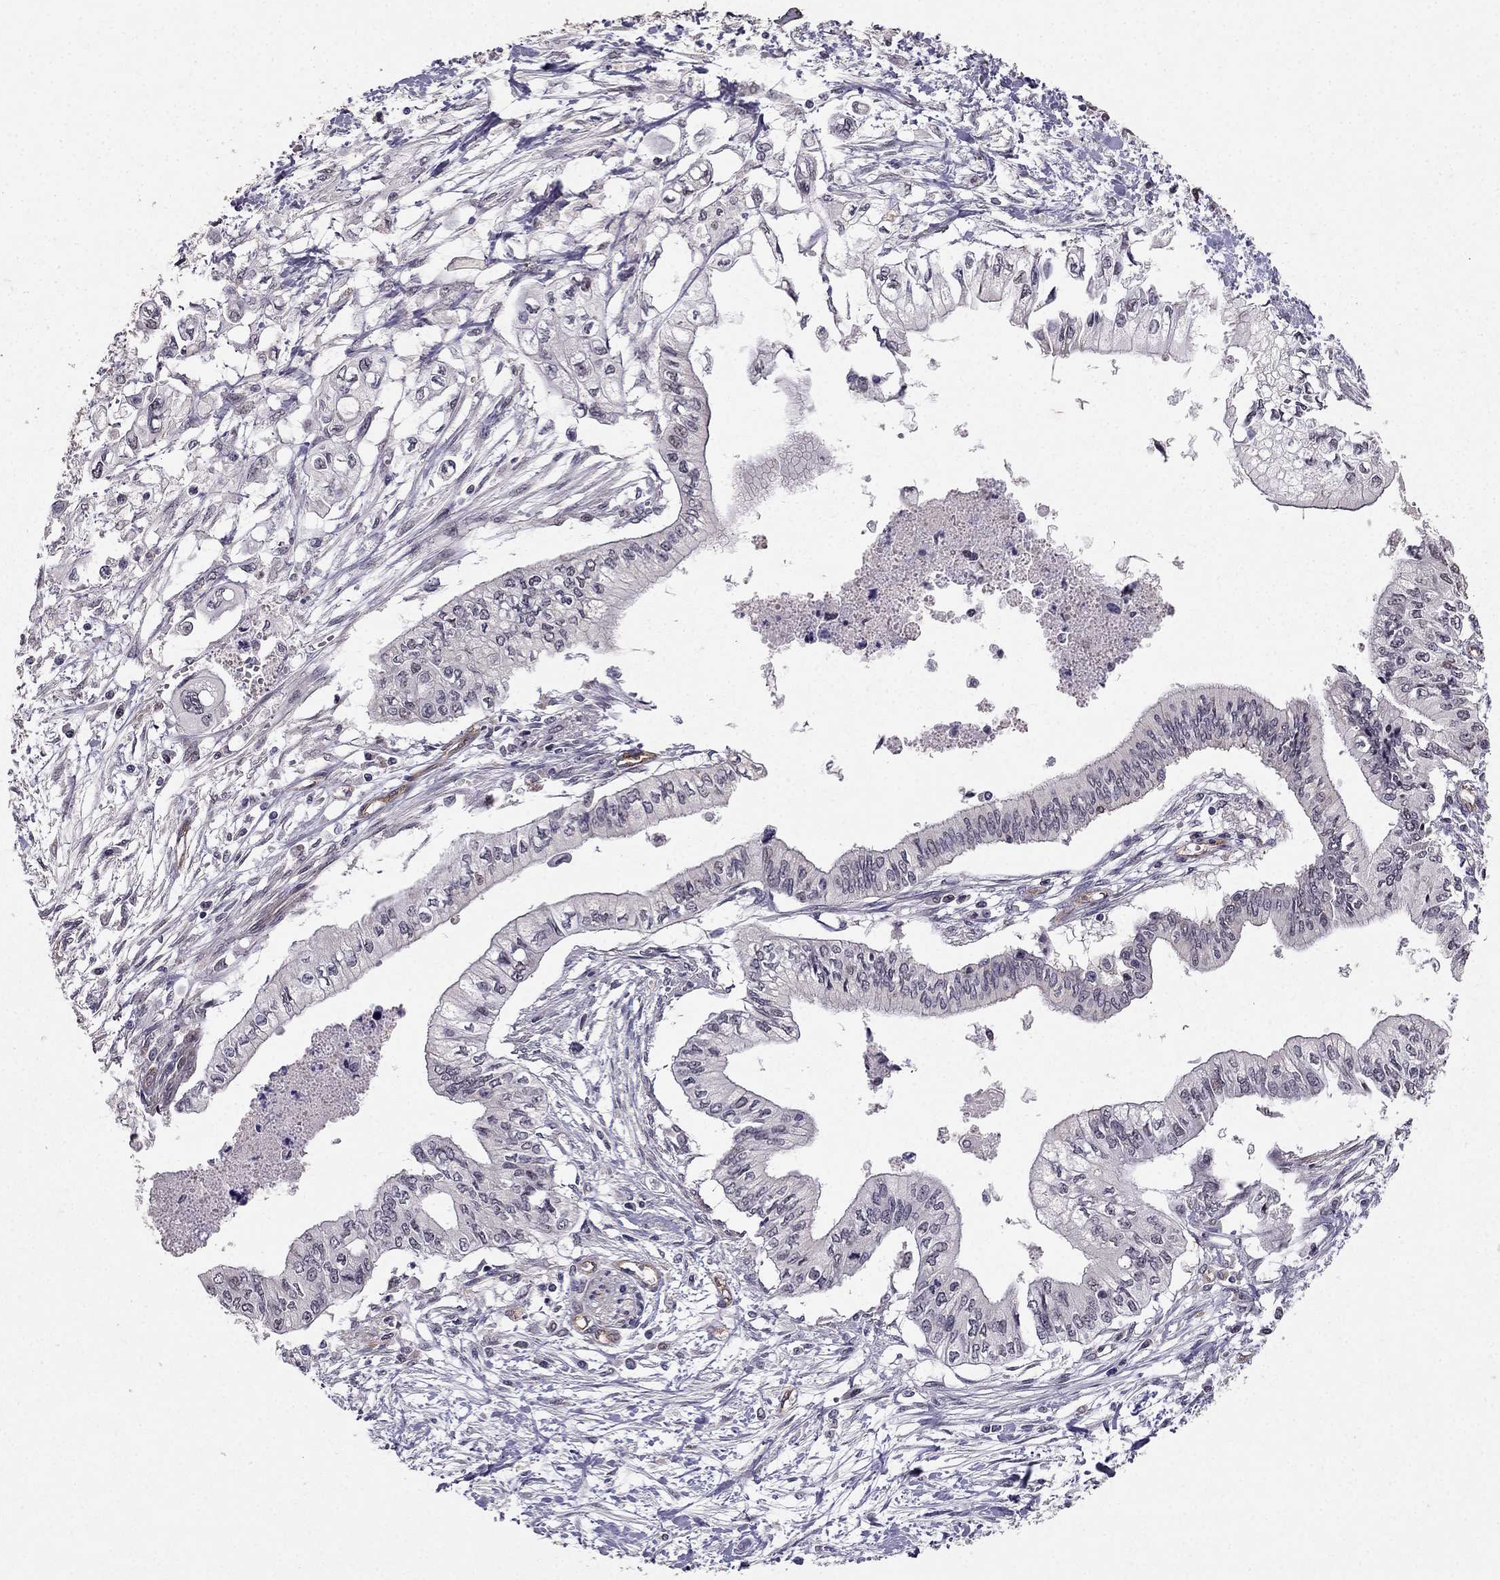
{"staining": {"intensity": "negative", "quantity": "none", "location": "none"}, "tissue": "pancreatic cancer", "cell_type": "Tumor cells", "image_type": "cancer", "snomed": [{"axis": "morphology", "description": "Adenocarcinoma, NOS"}, {"axis": "topography", "description": "Pancreas"}], "caption": "This is a micrograph of IHC staining of pancreatic adenocarcinoma, which shows no expression in tumor cells. Nuclei are stained in blue.", "gene": "RASIP1", "patient": {"sex": "female", "age": 61}}